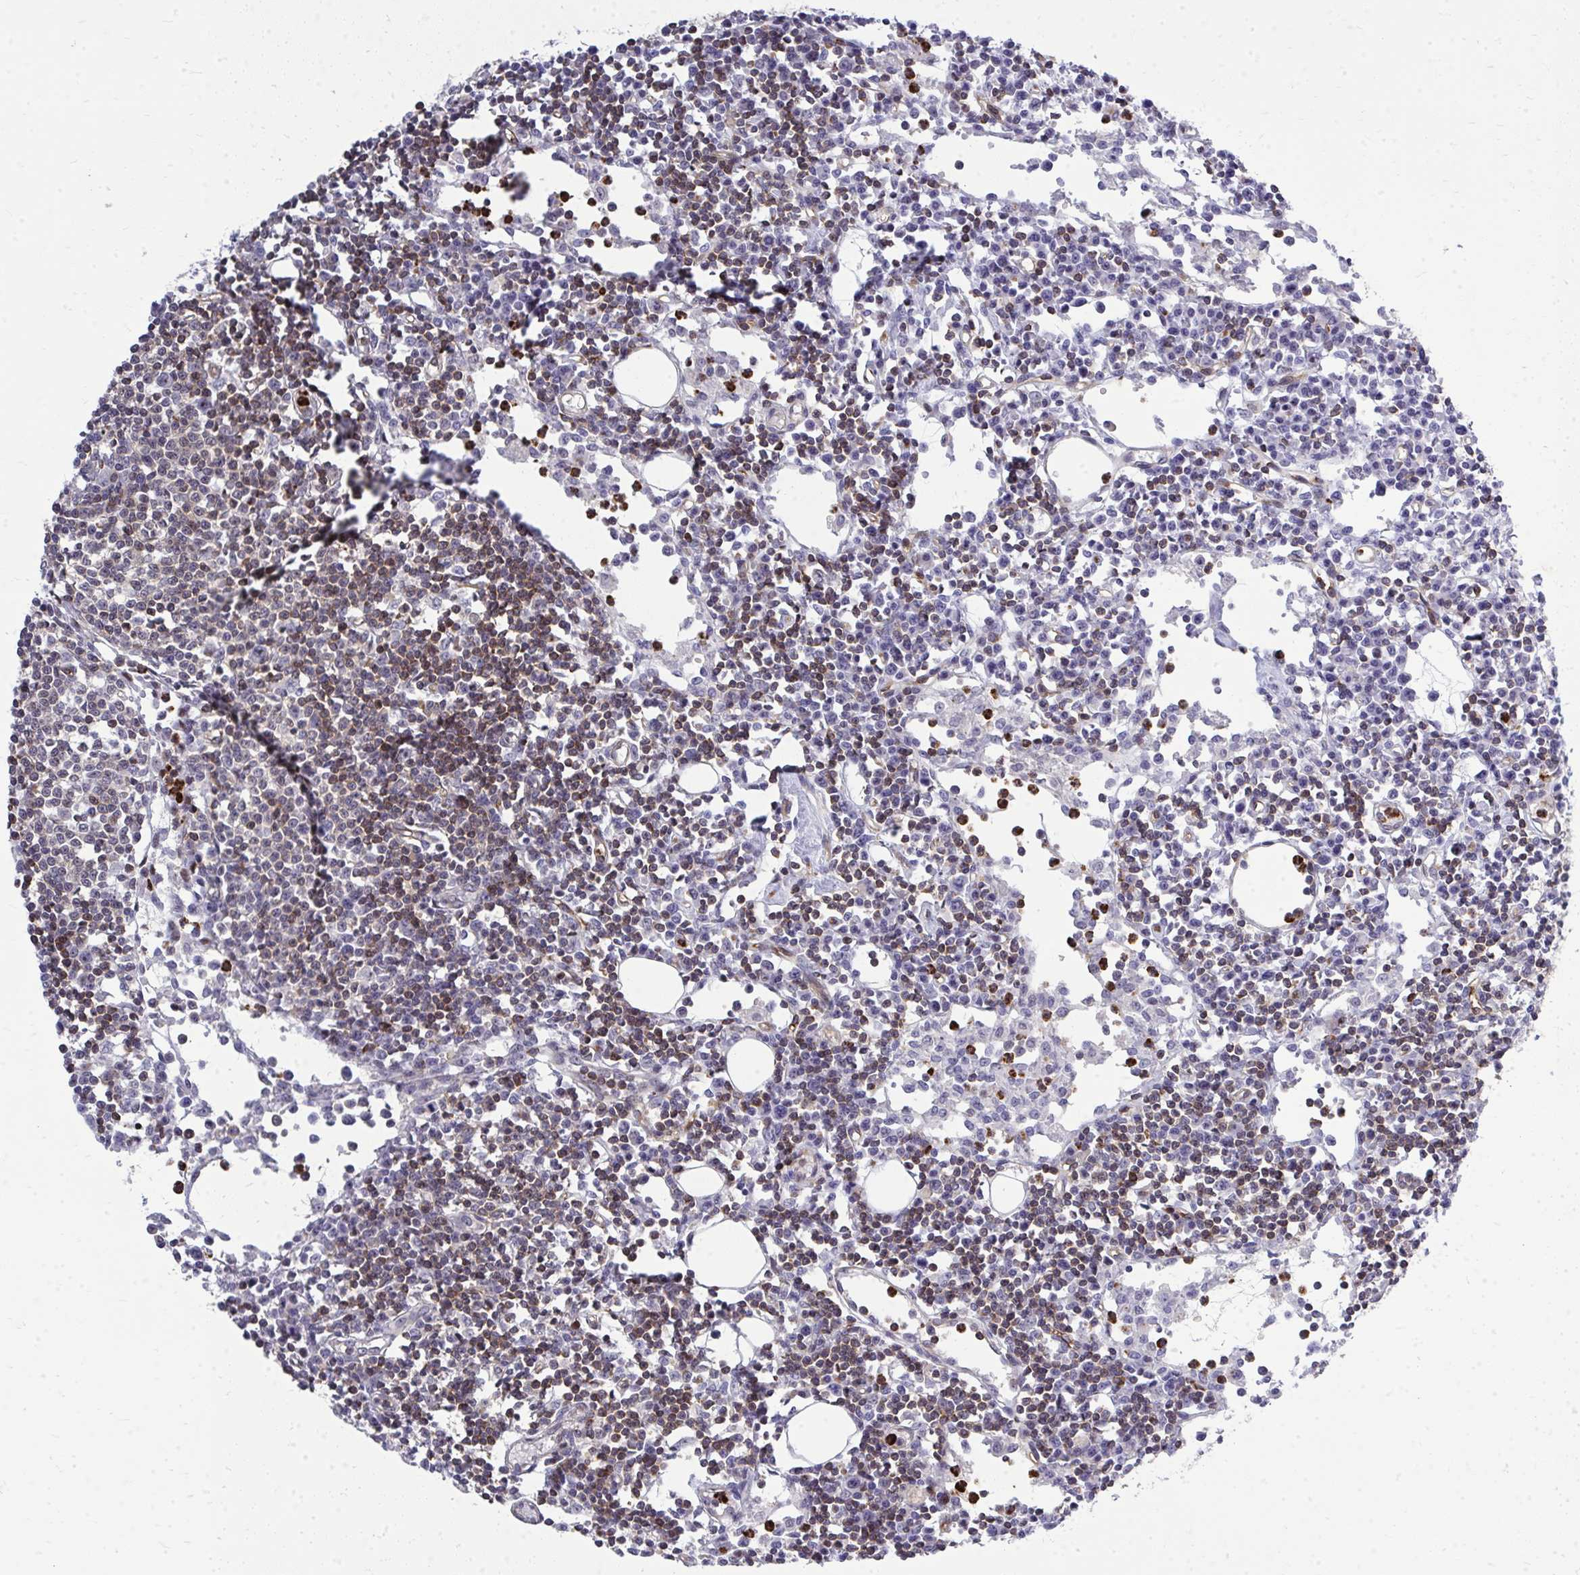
{"staining": {"intensity": "strong", "quantity": "<25%", "location": "cytoplasmic/membranous"}, "tissue": "lymph node", "cell_type": "Germinal center cells", "image_type": "normal", "snomed": [{"axis": "morphology", "description": "Normal tissue, NOS"}, {"axis": "topography", "description": "Lymph node"}], "caption": "Immunohistochemistry (DAB (3,3'-diaminobenzidine)) staining of normal lymph node reveals strong cytoplasmic/membranous protein staining in about <25% of germinal center cells. The staining was performed using DAB, with brown indicating positive protein expression. Nuclei are stained blue with hematoxylin.", "gene": "FOXN3", "patient": {"sex": "female", "age": 78}}